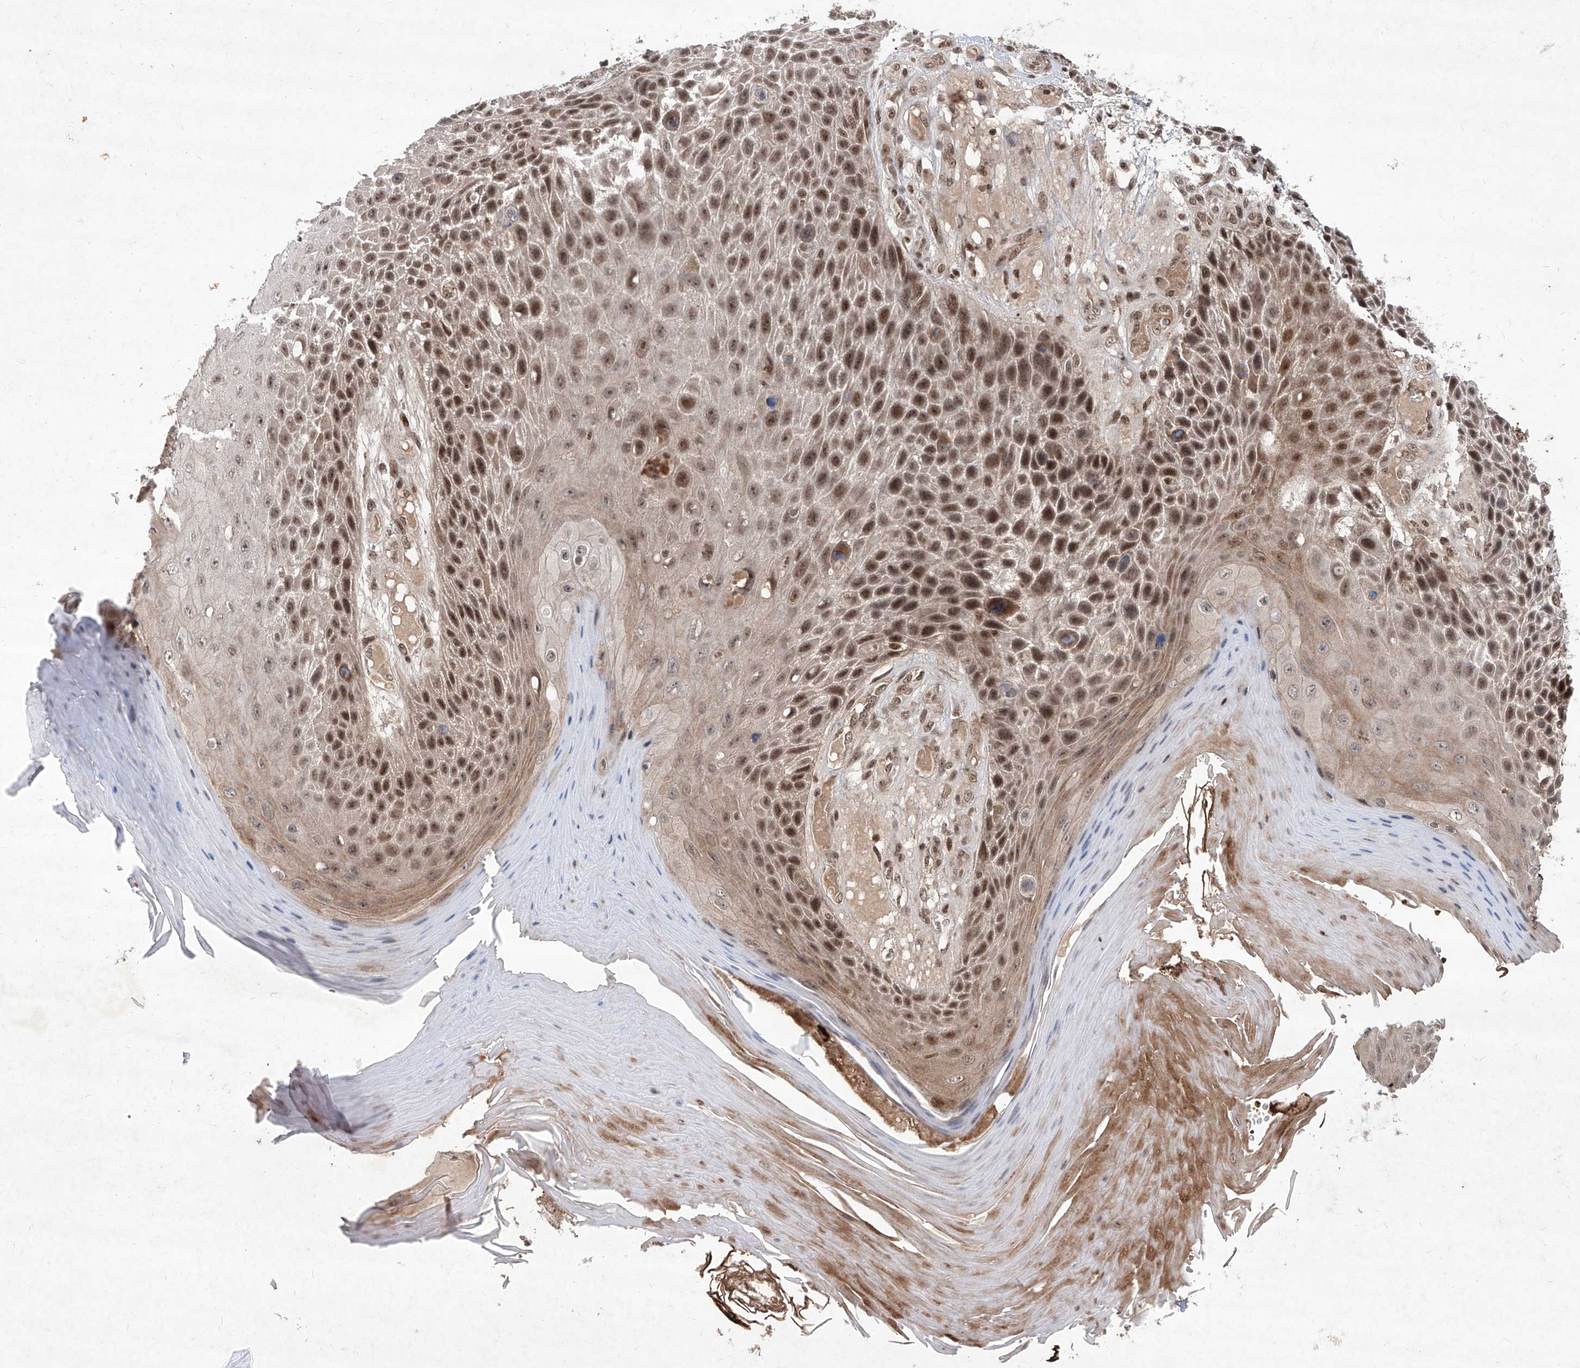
{"staining": {"intensity": "strong", "quantity": ">75%", "location": "nuclear"}, "tissue": "skin cancer", "cell_type": "Tumor cells", "image_type": "cancer", "snomed": [{"axis": "morphology", "description": "Squamous cell carcinoma, NOS"}, {"axis": "topography", "description": "Skin"}], "caption": "Protein analysis of skin cancer (squamous cell carcinoma) tissue reveals strong nuclear staining in about >75% of tumor cells.", "gene": "IRF2", "patient": {"sex": "female", "age": 88}}